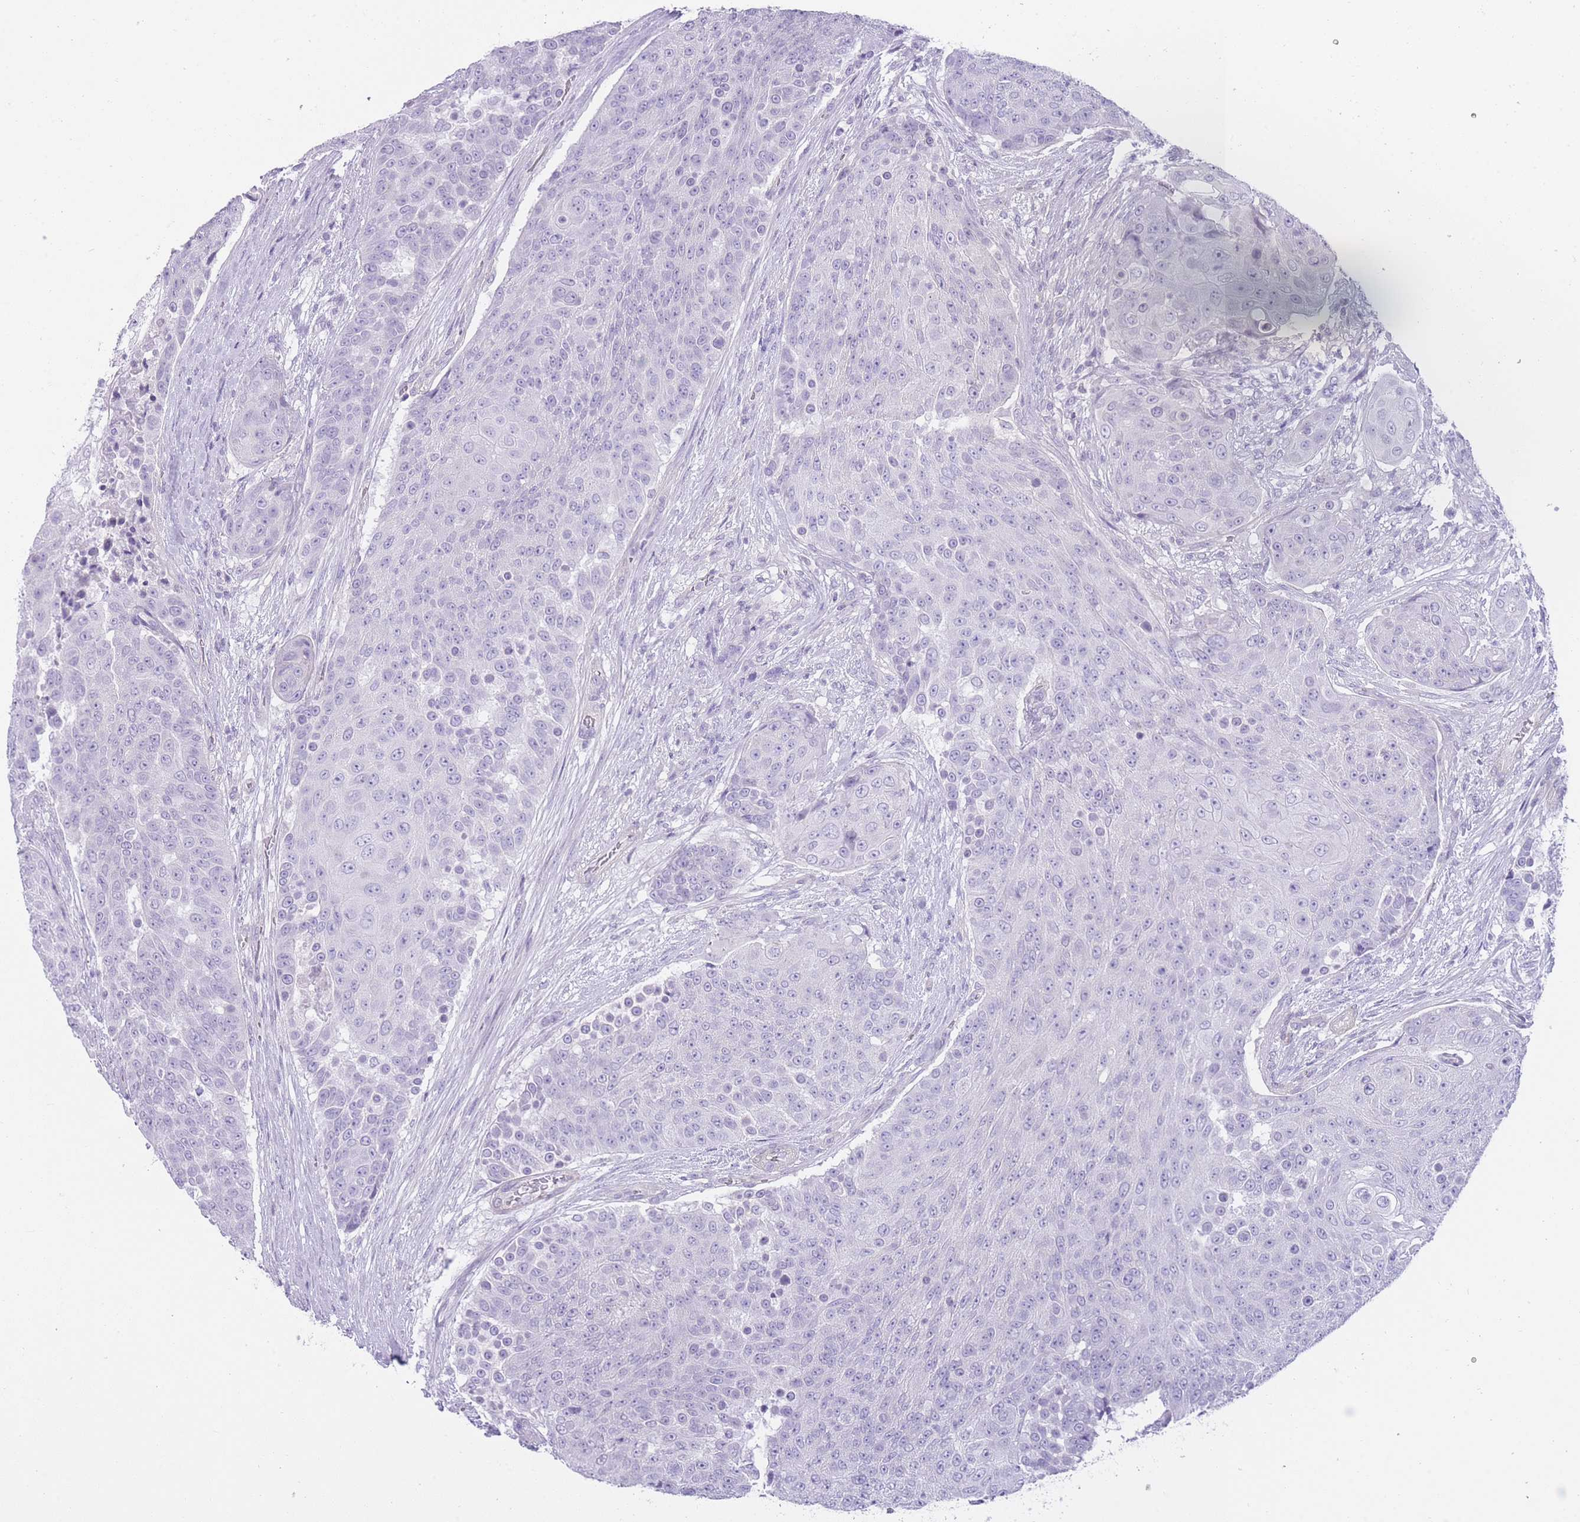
{"staining": {"intensity": "negative", "quantity": "none", "location": "none"}, "tissue": "urothelial cancer", "cell_type": "Tumor cells", "image_type": "cancer", "snomed": [{"axis": "morphology", "description": "Urothelial carcinoma, High grade"}, {"axis": "topography", "description": "Urinary bladder"}], "caption": "Immunohistochemical staining of human urothelial cancer reveals no significant positivity in tumor cells. (Immunohistochemistry, brightfield microscopy, high magnification).", "gene": "OR11H12", "patient": {"sex": "female", "age": 63}}